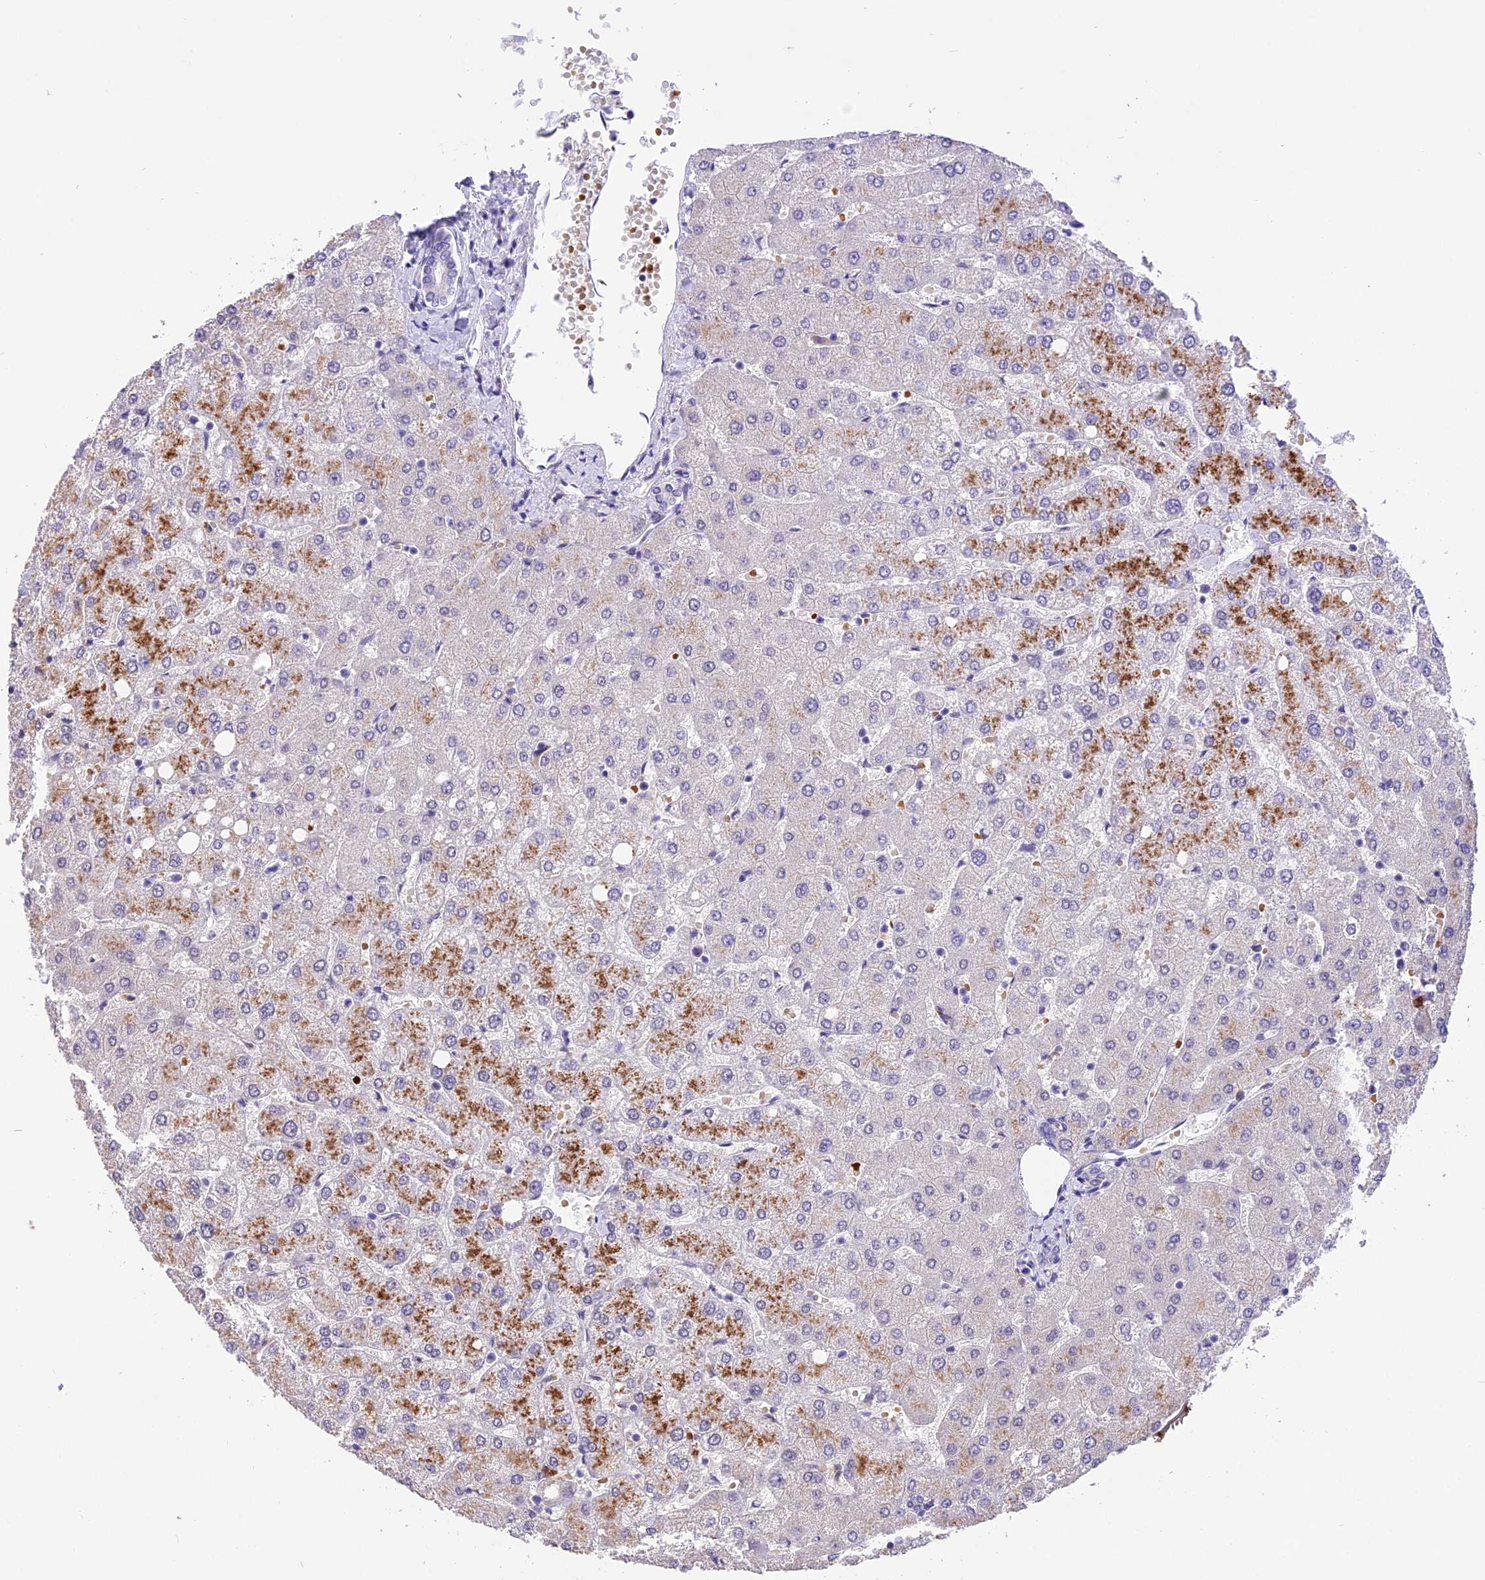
{"staining": {"intensity": "negative", "quantity": "none", "location": "none"}, "tissue": "liver", "cell_type": "Cholangiocytes", "image_type": "normal", "snomed": [{"axis": "morphology", "description": "Normal tissue, NOS"}, {"axis": "topography", "description": "Liver"}], "caption": "The photomicrograph demonstrates no significant expression in cholangiocytes of liver.", "gene": "AHSP", "patient": {"sex": "female", "age": 54}}